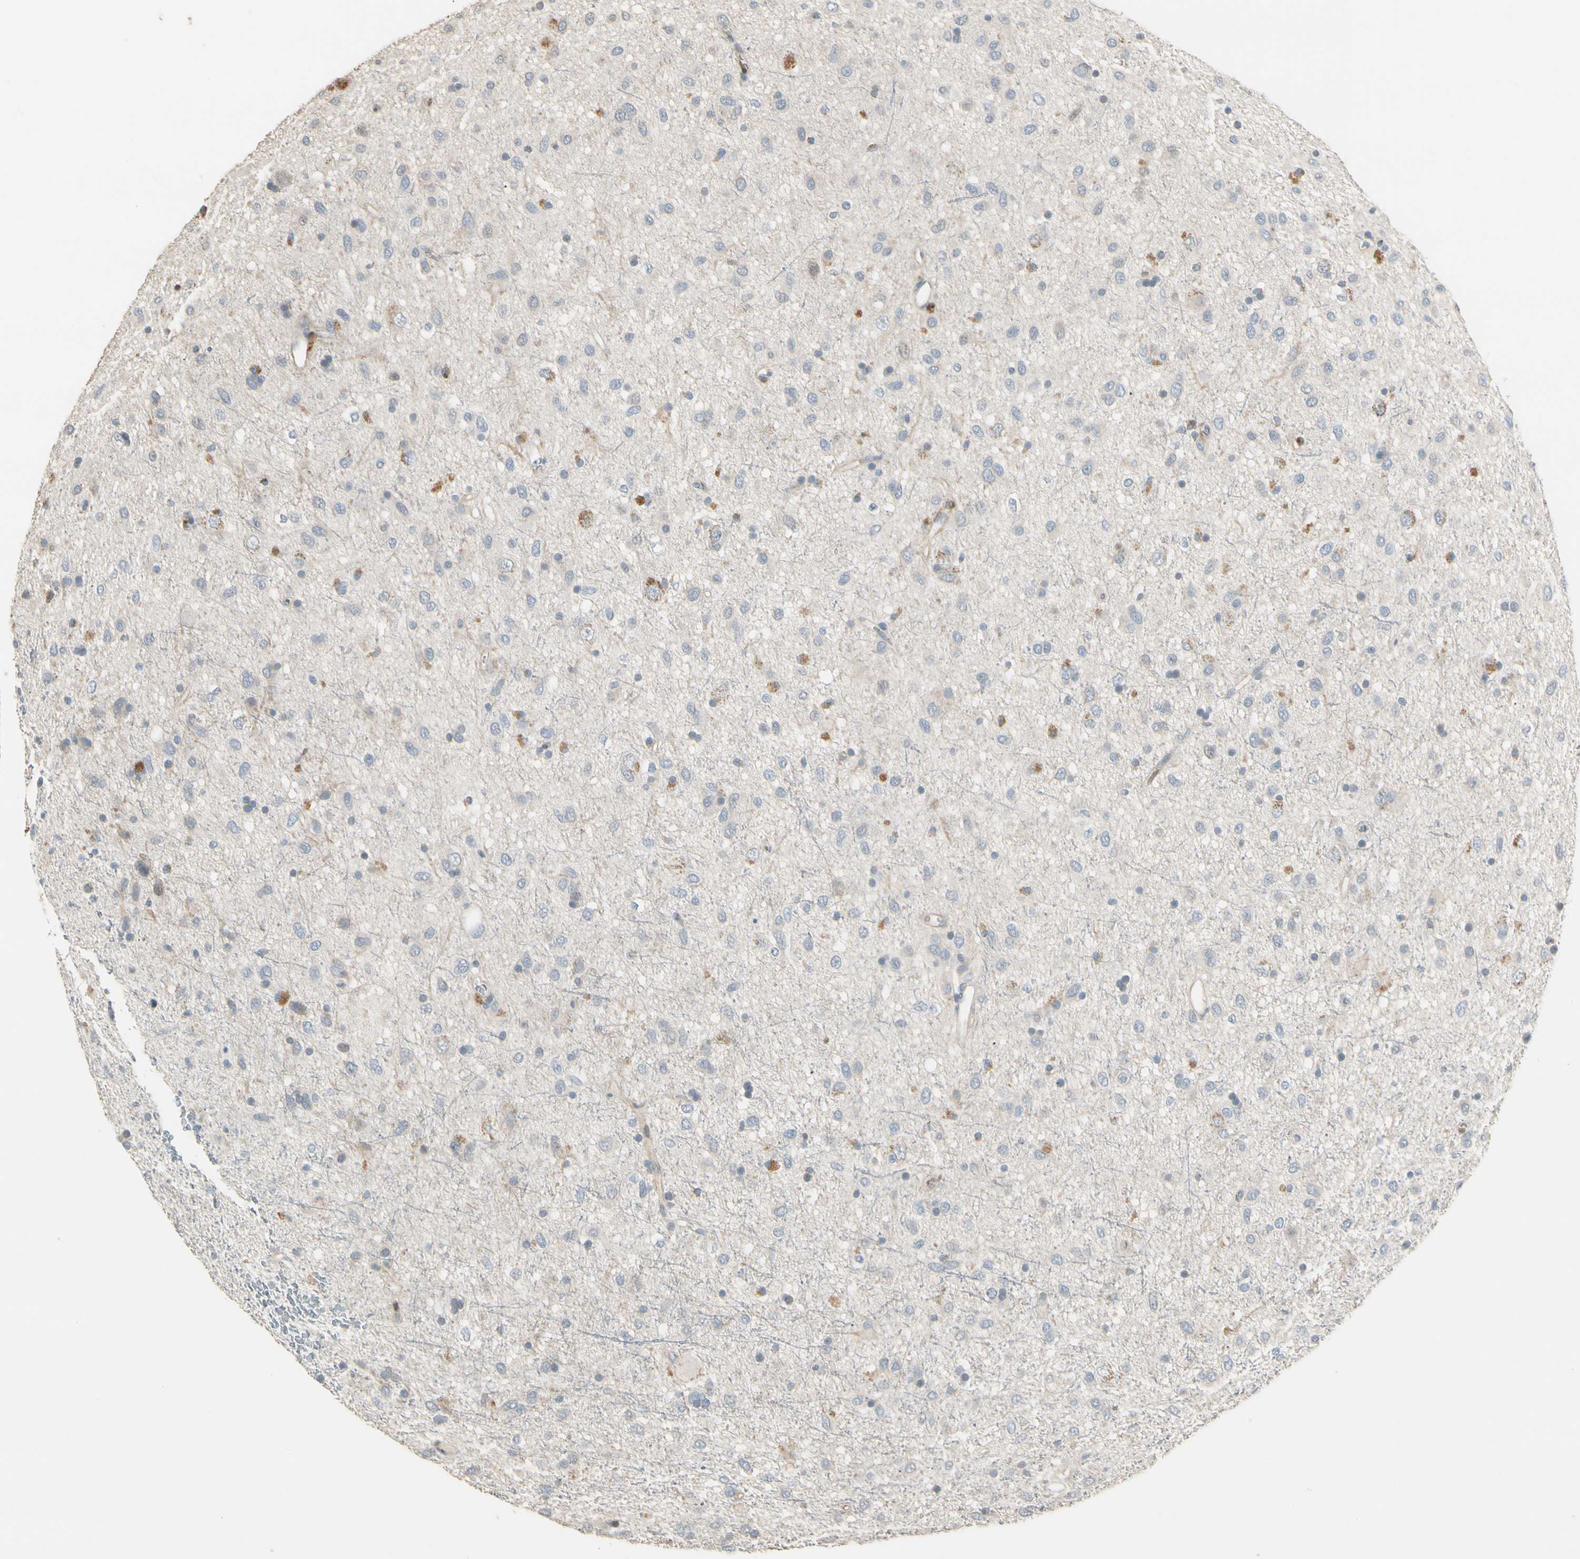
{"staining": {"intensity": "negative", "quantity": "none", "location": "none"}, "tissue": "glioma", "cell_type": "Tumor cells", "image_type": "cancer", "snomed": [{"axis": "morphology", "description": "Glioma, malignant, Low grade"}, {"axis": "topography", "description": "Brain"}], "caption": "Immunohistochemistry (IHC) of human low-grade glioma (malignant) shows no positivity in tumor cells.", "gene": "GNE", "patient": {"sex": "male", "age": 77}}